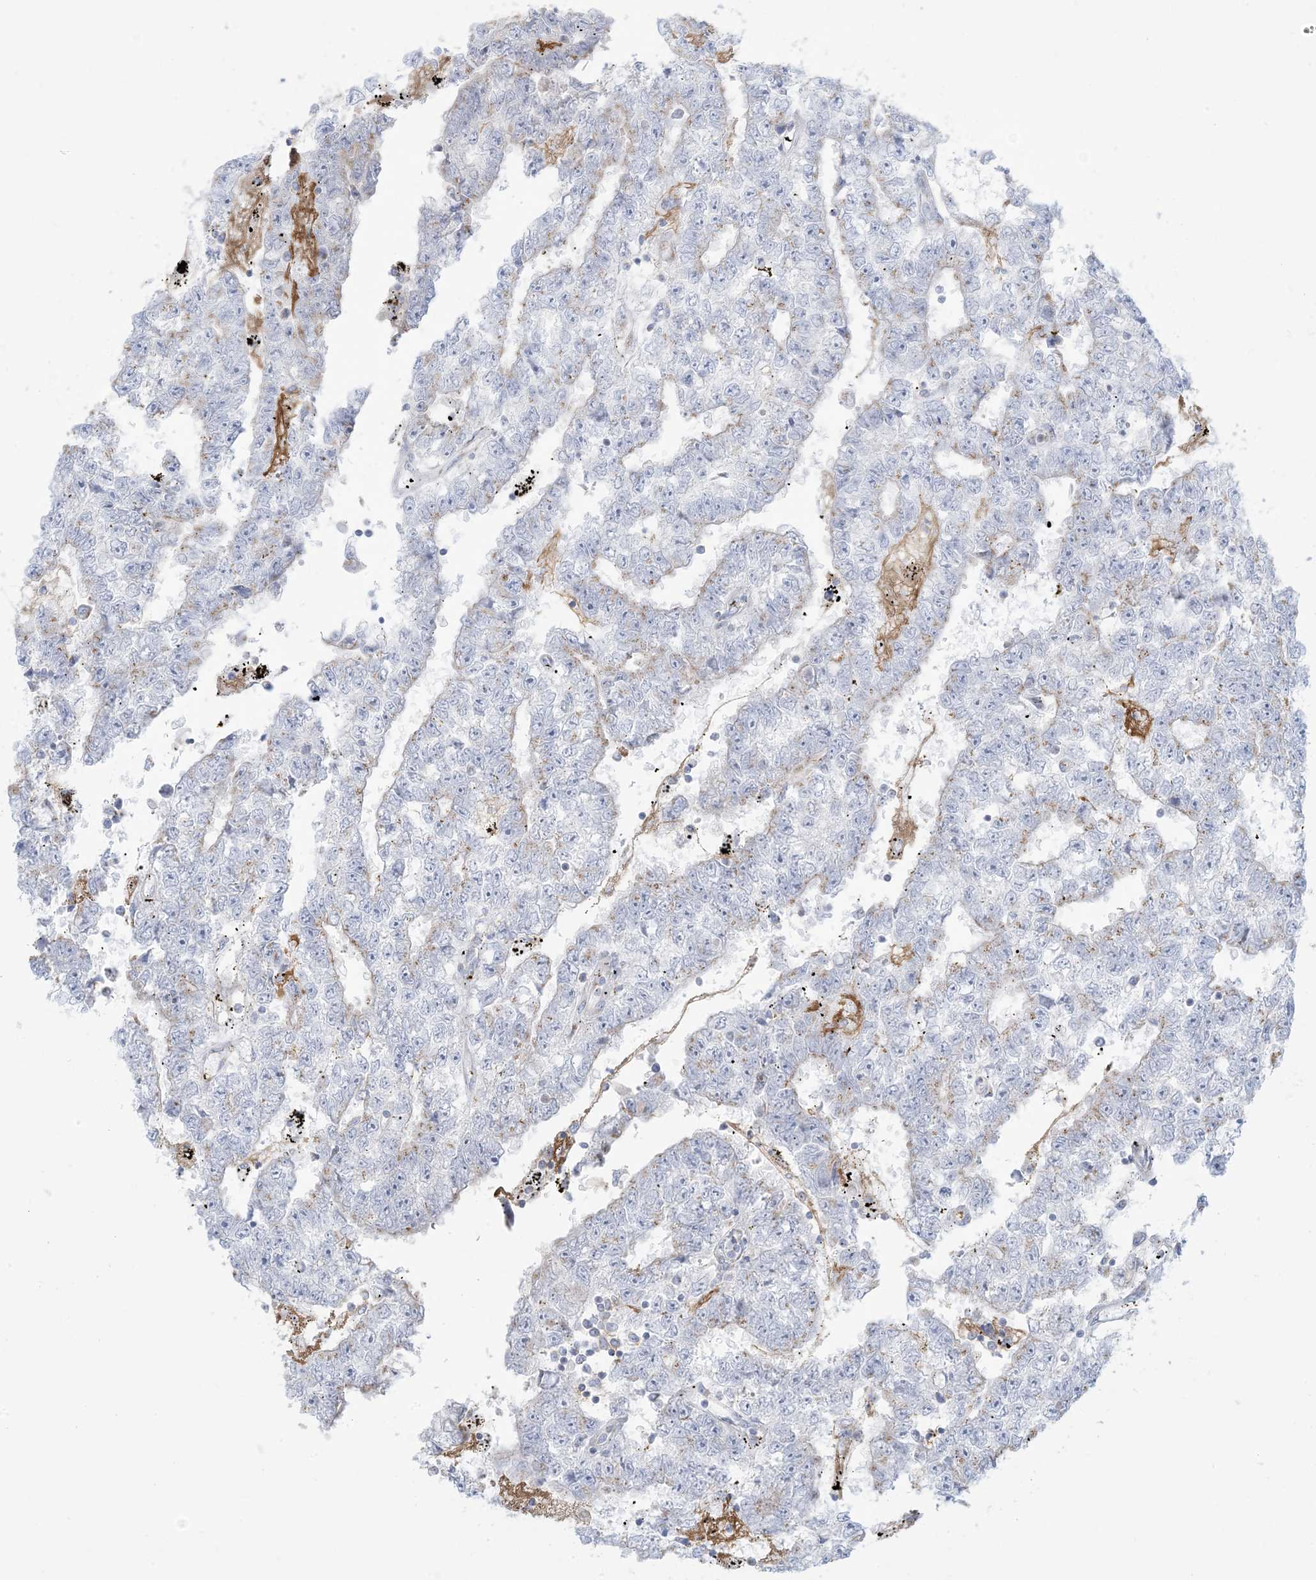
{"staining": {"intensity": "weak", "quantity": "<25%", "location": "cytoplasmic/membranous"}, "tissue": "testis cancer", "cell_type": "Tumor cells", "image_type": "cancer", "snomed": [{"axis": "morphology", "description": "Carcinoma, Embryonal, NOS"}, {"axis": "topography", "description": "Testis"}], "caption": "Histopathology image shows no significant protein expression in tumor cells of testis embryonal carcinoma.", "gene": "AFTPH", "patient": {"sex": "male", "age": 25}}